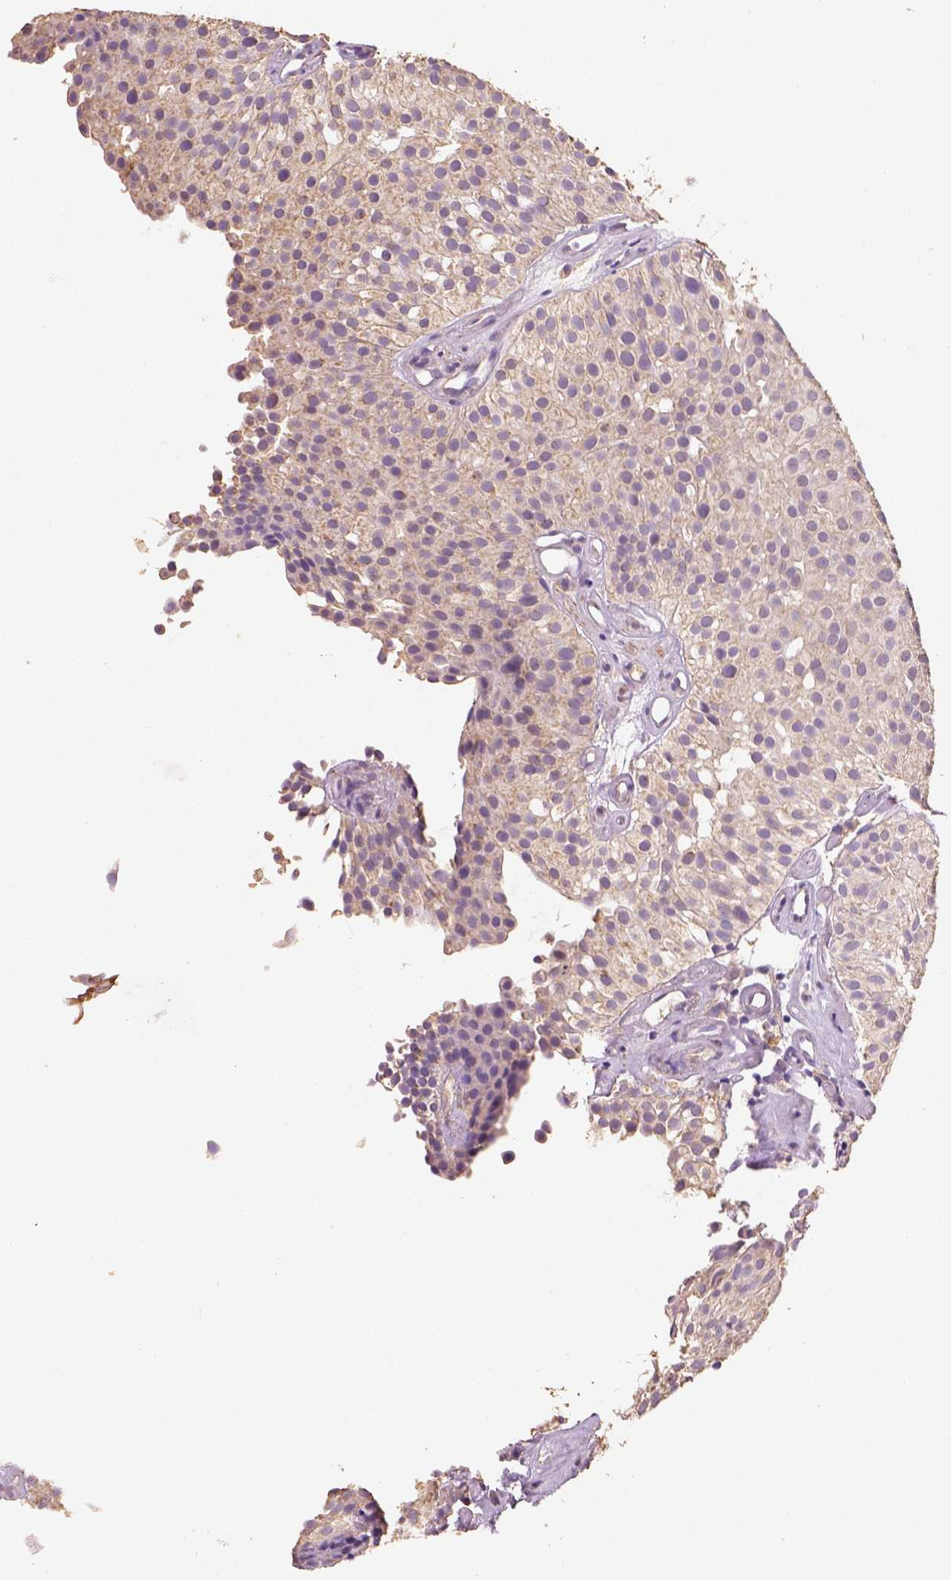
{"staining": {"intensity": "weak", "quantity": ">75%", "location": "cytoplasmic/membranous"}, "tissue": "urothelial cancer", "cell_type": "Tumor cells", "image_type": "cancer", "snomed": [{"axis": "morphology", "description": "Urothelial carcinoma, Low grade"}, {"axis": "topography", "description": "Urinary bladder"}], "caption": "Low-grade urothelial carcinoma tissue demonstrates weak cytoplasmic/membranous expression in about >75% of tumor cells The protein is stained brown, and the nuclei are stained in blue (DAB (3,3'-diaminobenzidine) IHC with brightfield microscopy, high magnification).", "gene": "AP2B1", "patient": {"sex": "female", "age": 87}}